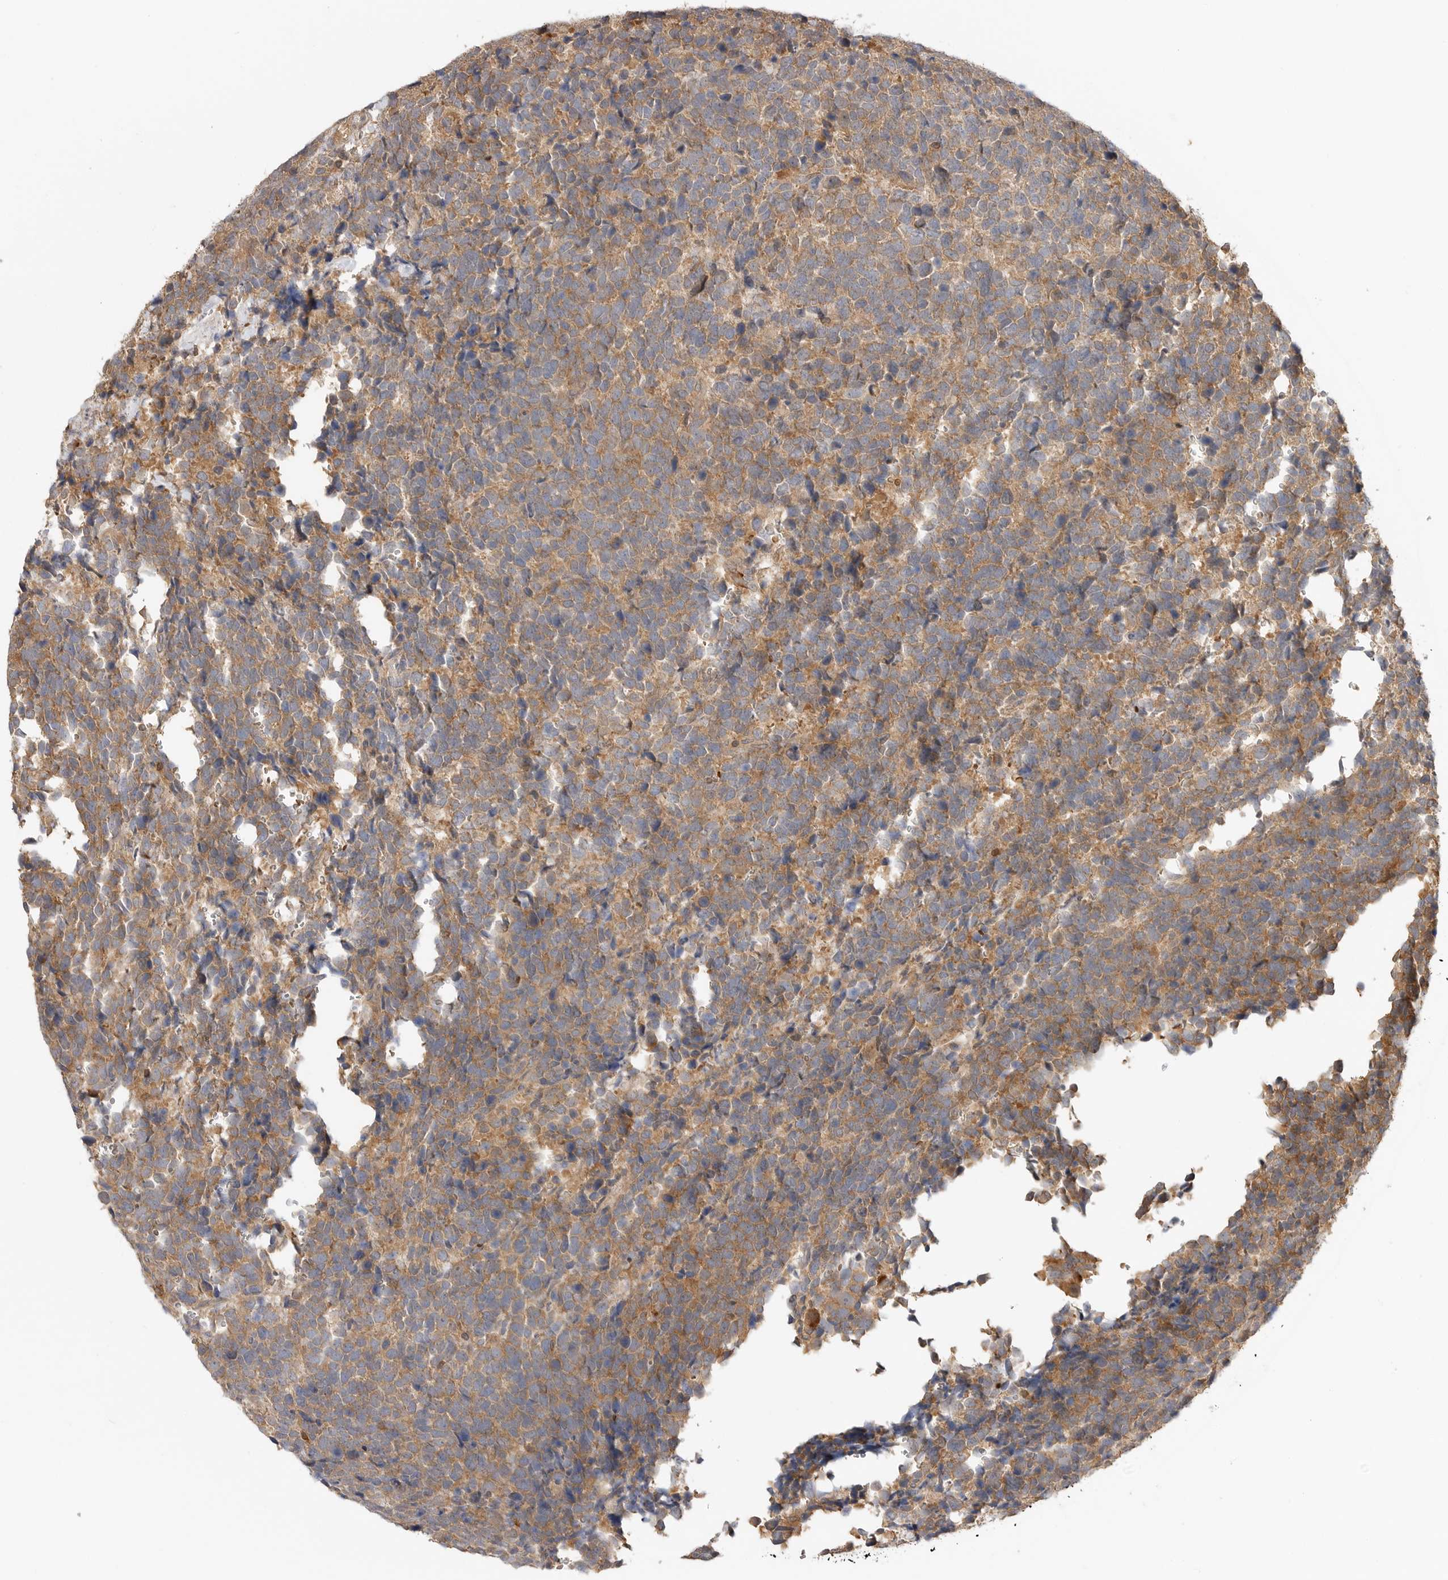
{"staining": {"intensity": "moderate", "quantity": ">75%", "location": "cytoplasmic/membranous"}, "tissue": "urothelial cancer", "cell_type": "Tumor cells", "image_type": "cancer", "snomed": [{"axis": "morphology", "description": "Urothelial carcinoma, High grade"}, {"axis": "topography", "description": "Urinary bladder"}], "caption": "Protein staining demonstrates moderate cytoplasmic/membranous positivity in about >75% of tumor cells in urothelial cancer.", "gene": "CLDN12", "patient": {"sex": "female", "age": 82}}